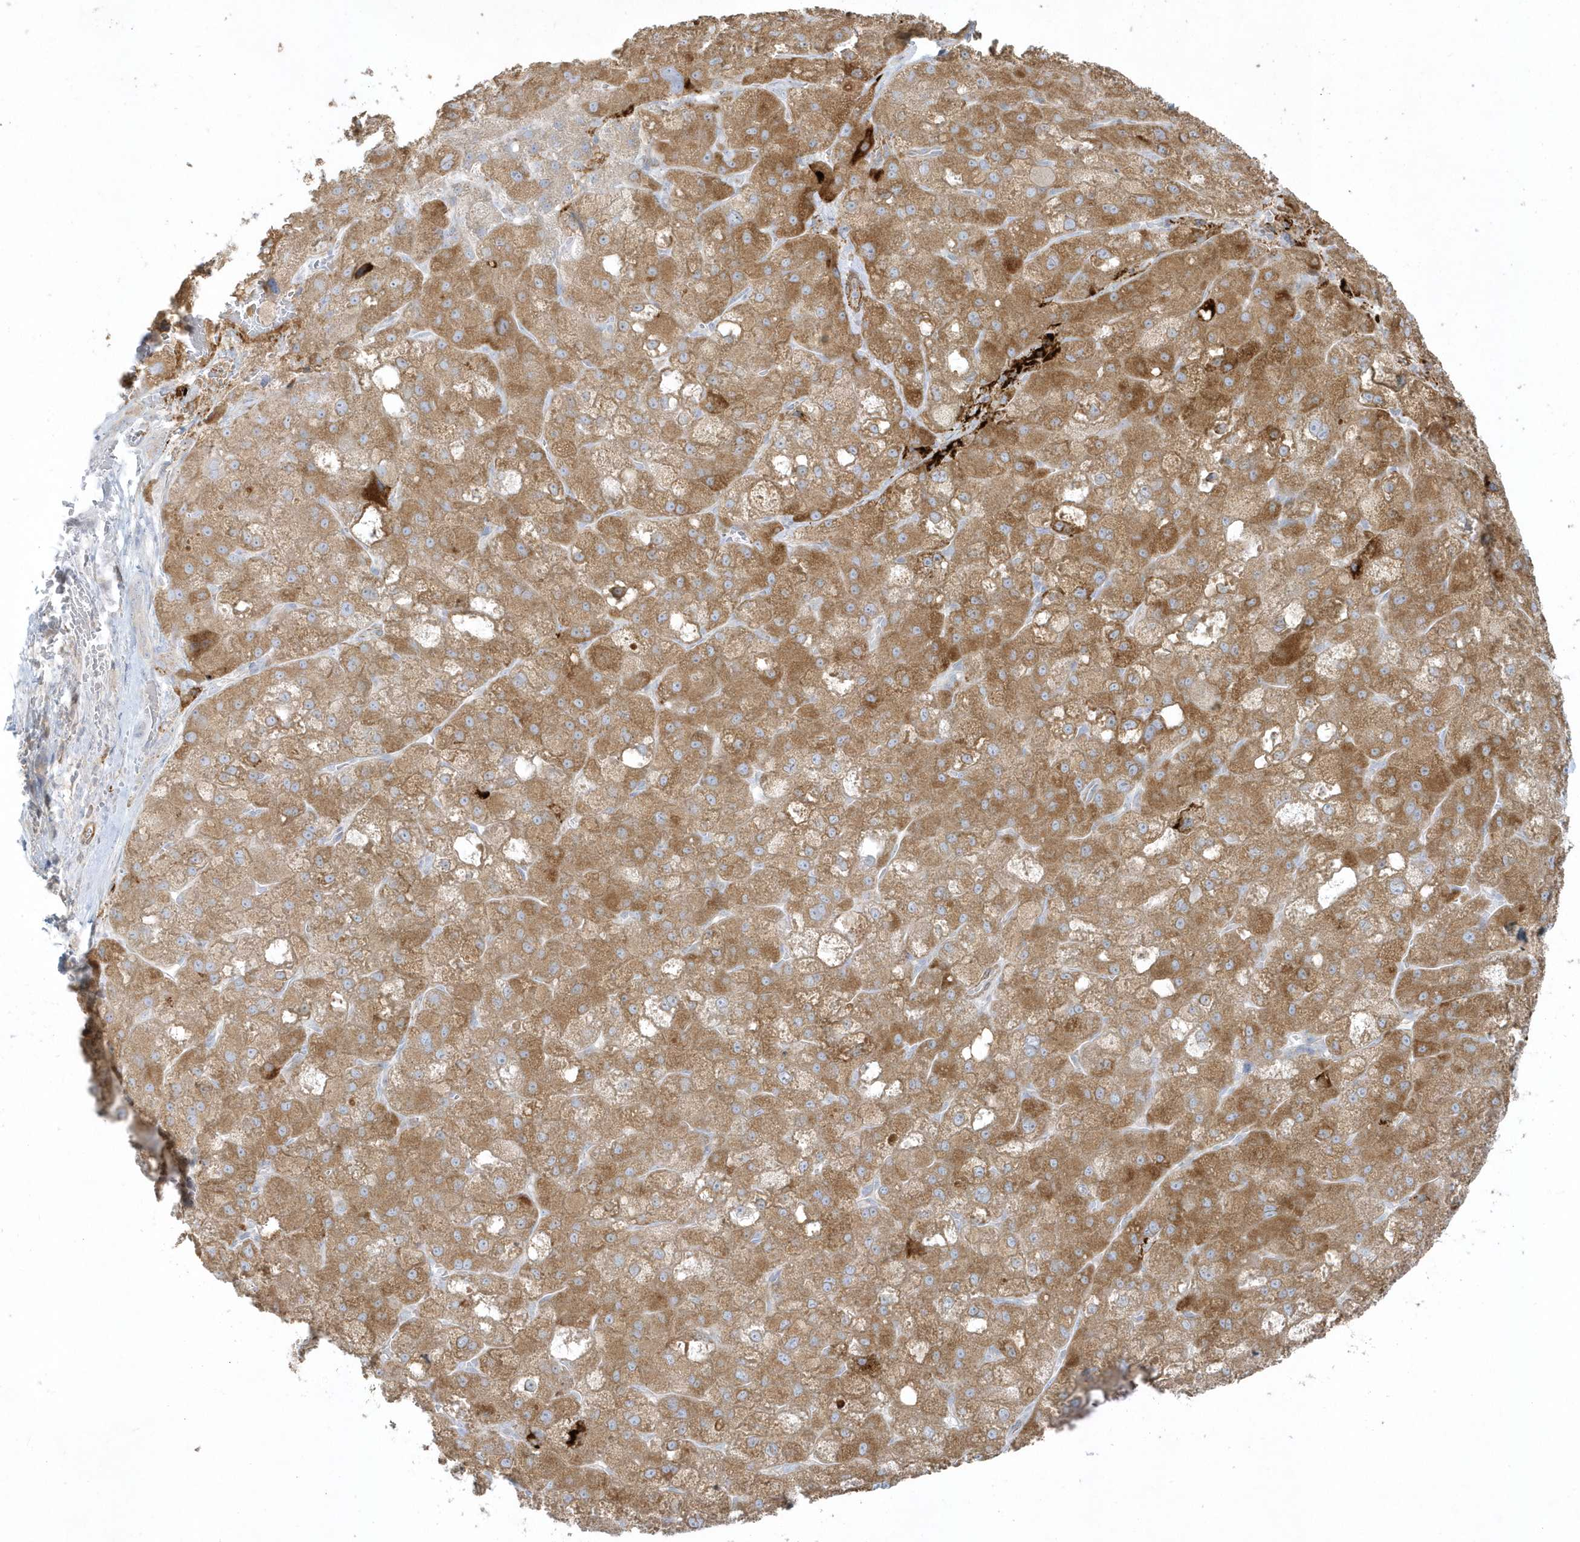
{"staining": {"intensity": "moderate", "quantity": ">75%", "location": "cytoplasmic/membranous"}, "tissue": "liver cancer", "cell_type": "Tumor cells", "image_type": "cancer", "snomed": [{"axis": "morphology", "description": "Carcinoma, Hepatocellular, NOS"}, {"axis": "topography", "description": "Liver"}], "caption": "About >75% of tumor cells in human liver hepatocellular carcinoma reveal moderate cytoplasmic/membranous protein expression as visualized by brown immunohistochemical staining.", "gene": "THADA", "patient": {"sex": "male", "age": 57}}